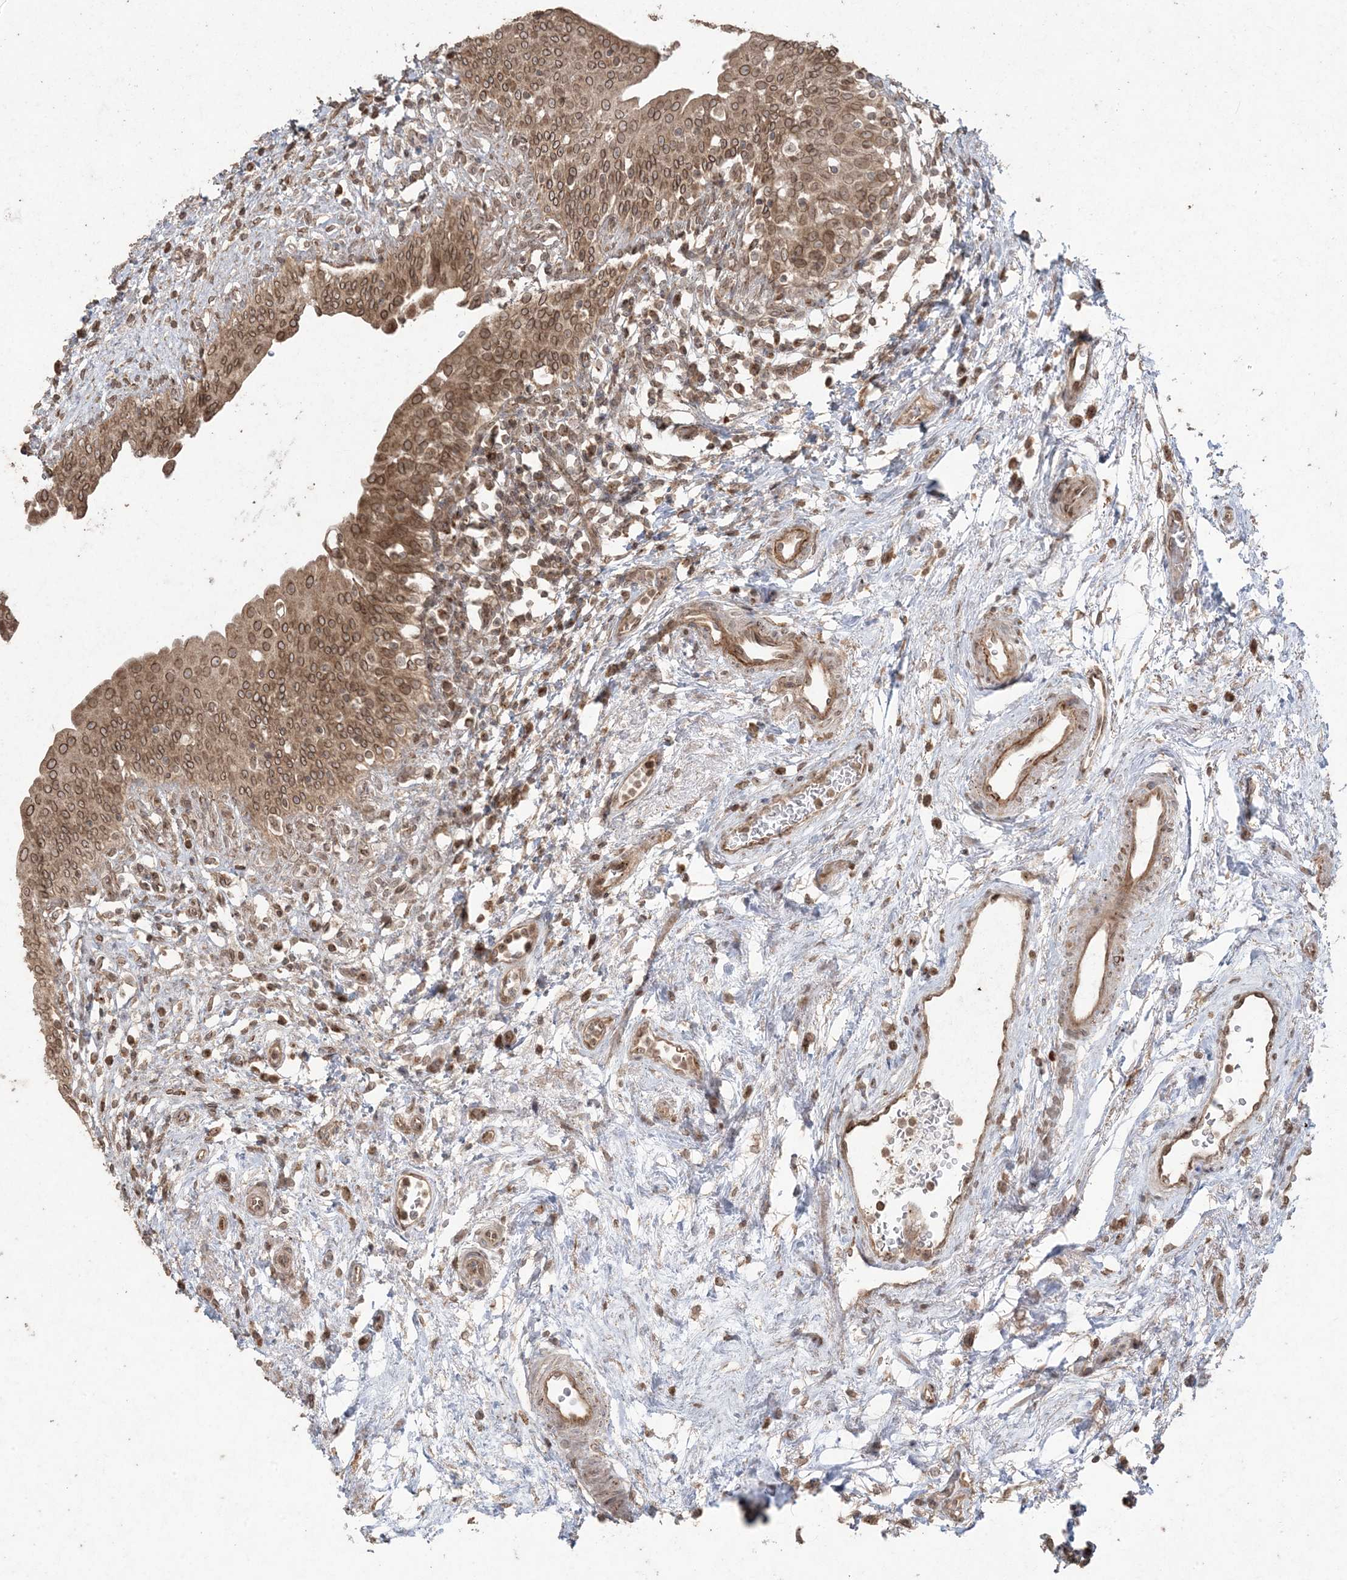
{"staining": {"intensity": "moderate", "quantity": ">75%", "location": "cytoplasmic/membranous,nuclear"}, "tissue": "urinary bladder", "cell_type": "Urothelial cells", "image_type": "normal", "snomed": [{"axis": "morphology", "description": "Normal tissue, NOS"}, {"axis": "topography", "description": "Urinary bladder"}], "caption": "This photomicrograph reveals IHC staining of benign urinary bladder, with medium moderate cytoplasmic/membranous,nuclear positivity in about >75% of urothelial cells.", "gene": "DDX19B", "patient": {"sex": "male", "age": 83}}